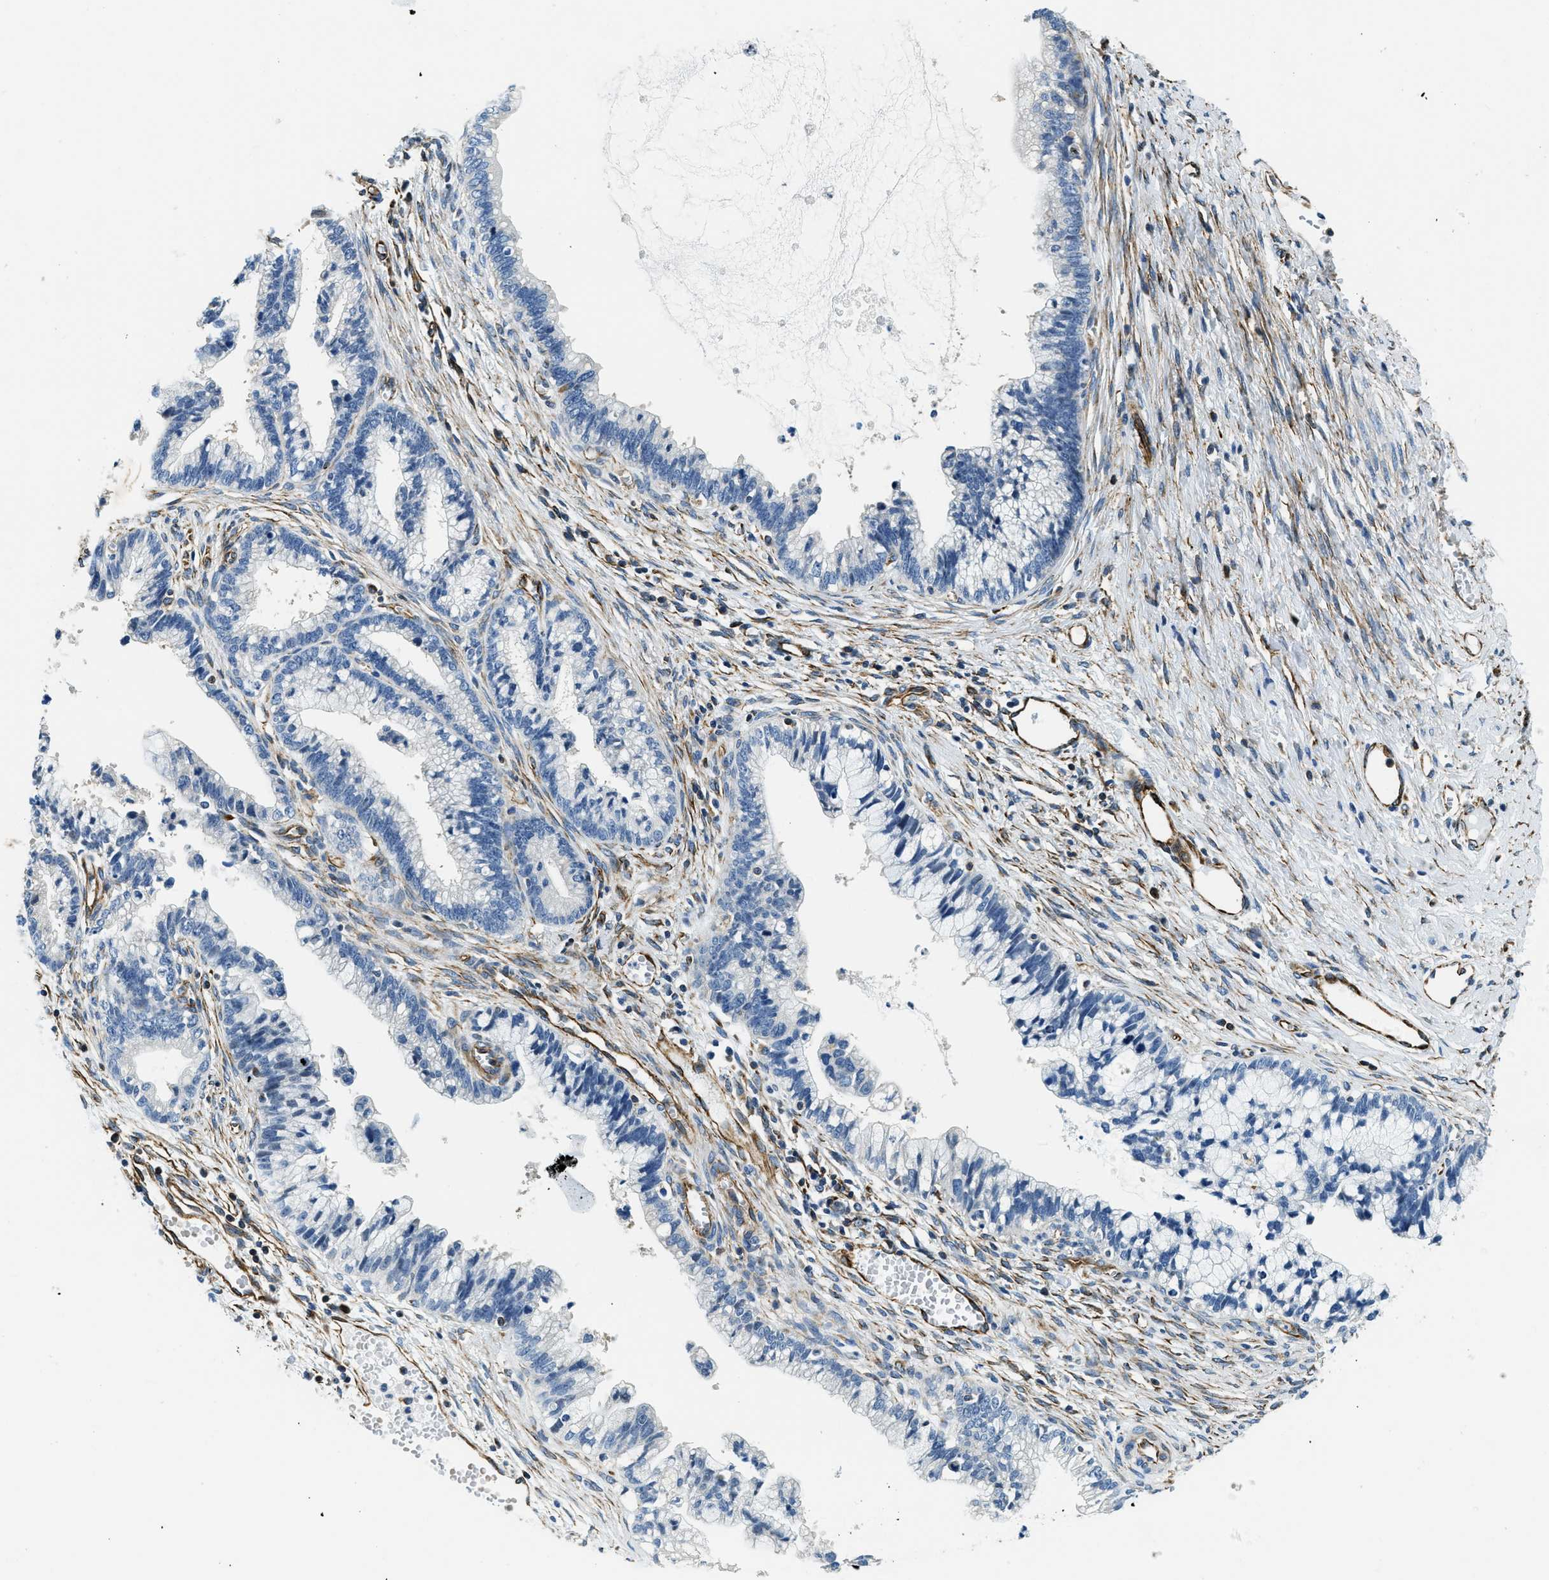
{"staining": {"intensity": "negative", "quantity": "none", "location": "none"}, "tissue": "cervical cancer", "cell_type": "Tumor cells", "image_type": "cancer", "snomed": [{"axis": "morphology", "description": "Adenocarcinoma, NOS"}, {"axis": "topography", "description": "Cervix"}], "caption": "This image is of cervical cancer (adenocarcinoma) stained with immunohistochemistry (IHC) to label a protein in brown with the nuclei are counter-stained blue. There is no expression in tumor cells.", "gene": "GNS", "patient": {"sex": "female", "age": 44}}